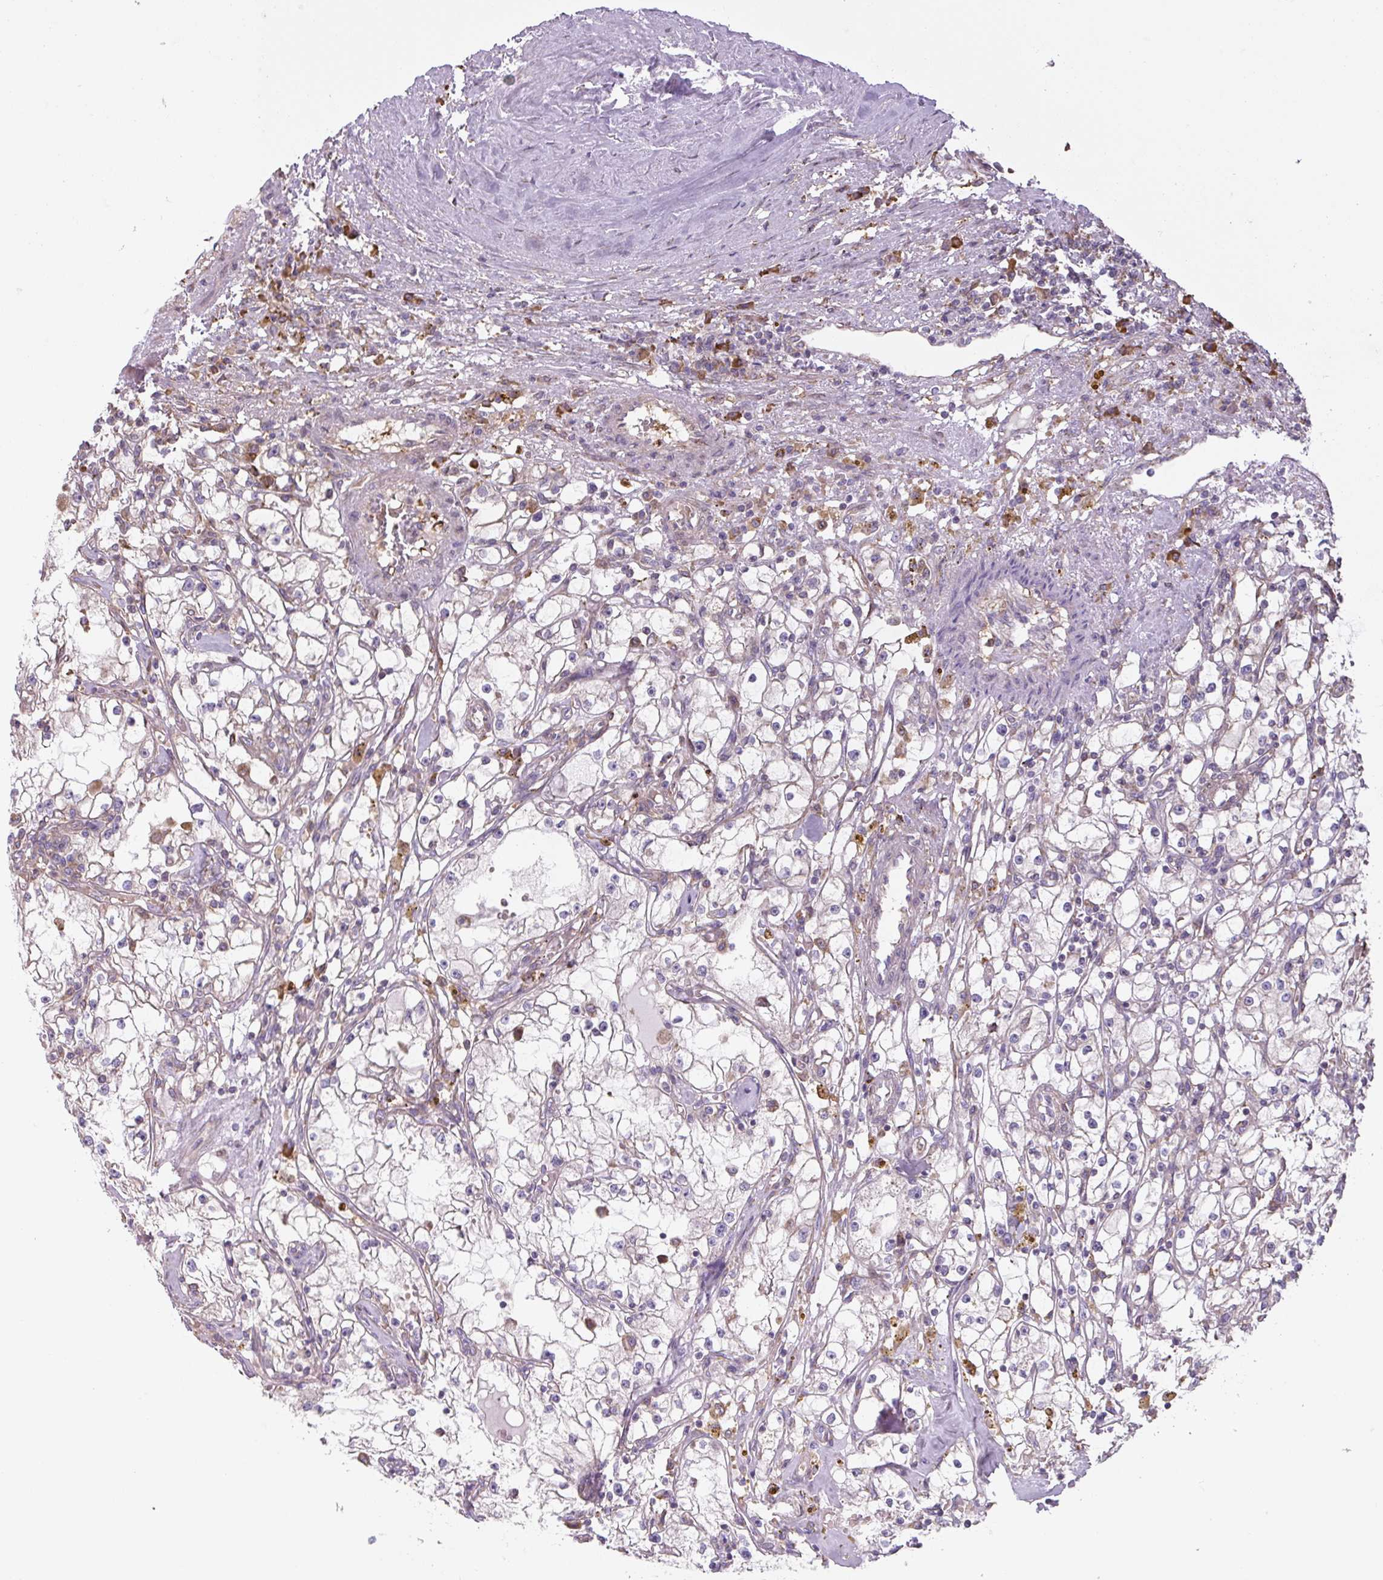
{"staining": {"intensity": "negative", "quantity": "none", "location": "none"}, "tissue": "renal cancer", "cell_type": "Tumor cells", "image_type": "cancer", "snomed": [{"axis": "morphology", "description": "Adenocarcinoma, NOS"}, {"axis": "topography", "description": "Kidney"}], "caption": "DAB (3,3'-diaminobenzidine) immunohistochemical staining of human renal cancer (adenocarcinoma) reveals no significant expression in tumor cells.", "gene": "RASA1", "patient": {"sex": "male", "age": 56}}